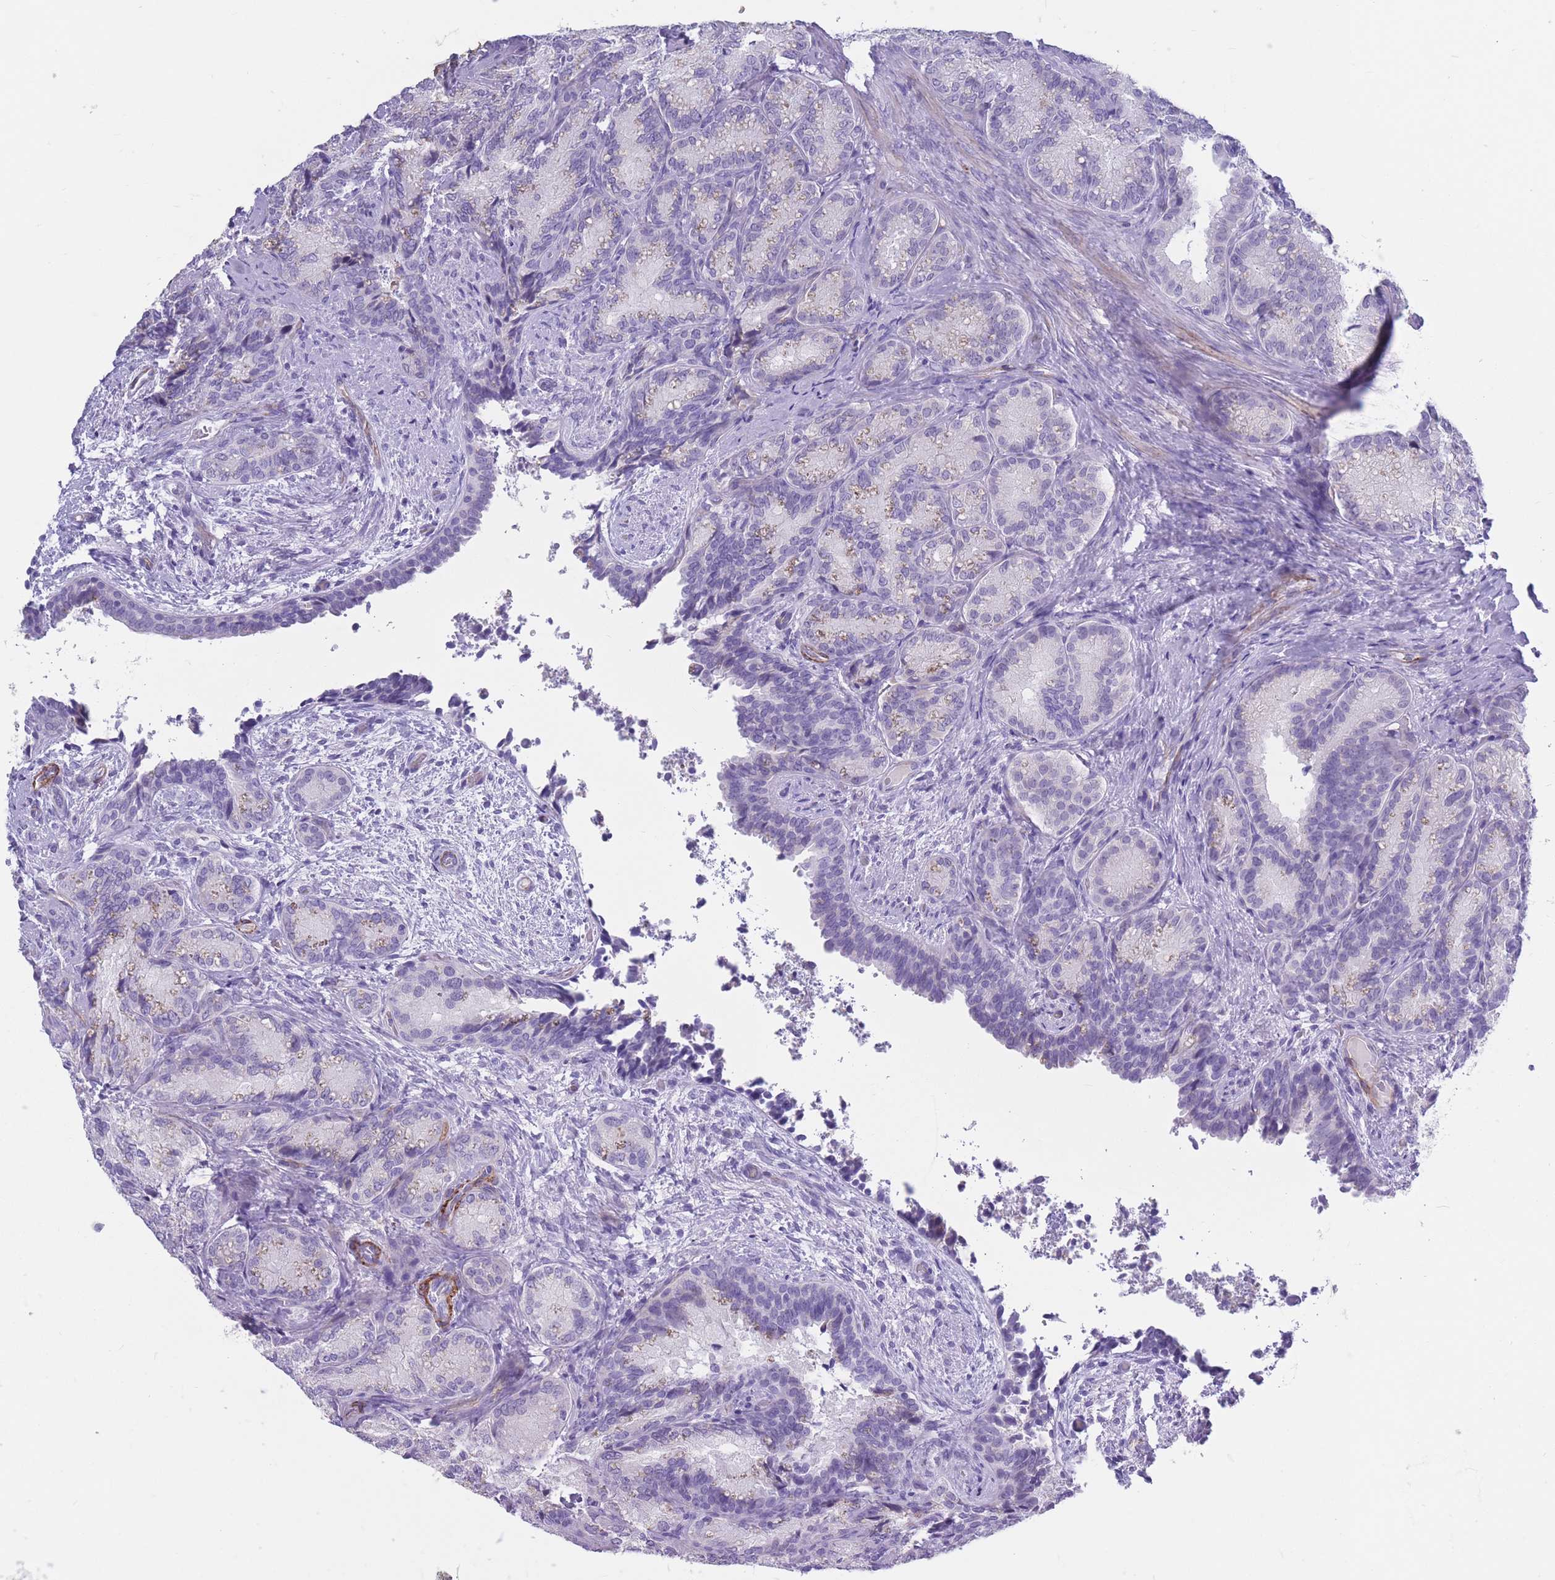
{"staining": {"intensity": "negative", "quantity": "none", "location": "none"}, "tissue": "seminal vesicle", "cell_type": "Glandular cells", "image_type": "normal", "snomed": [{"axis": "morphology", "description": "Normal tissue, NOS"}, {"axis": "topography", "description": "Seminal veicle"}], "caption": "IHC of unremarkable seminal vesicle exhibits no positivity in glandular cells.", "gene": "DPYD", "patient": {"sex": "male", "age": 58}}